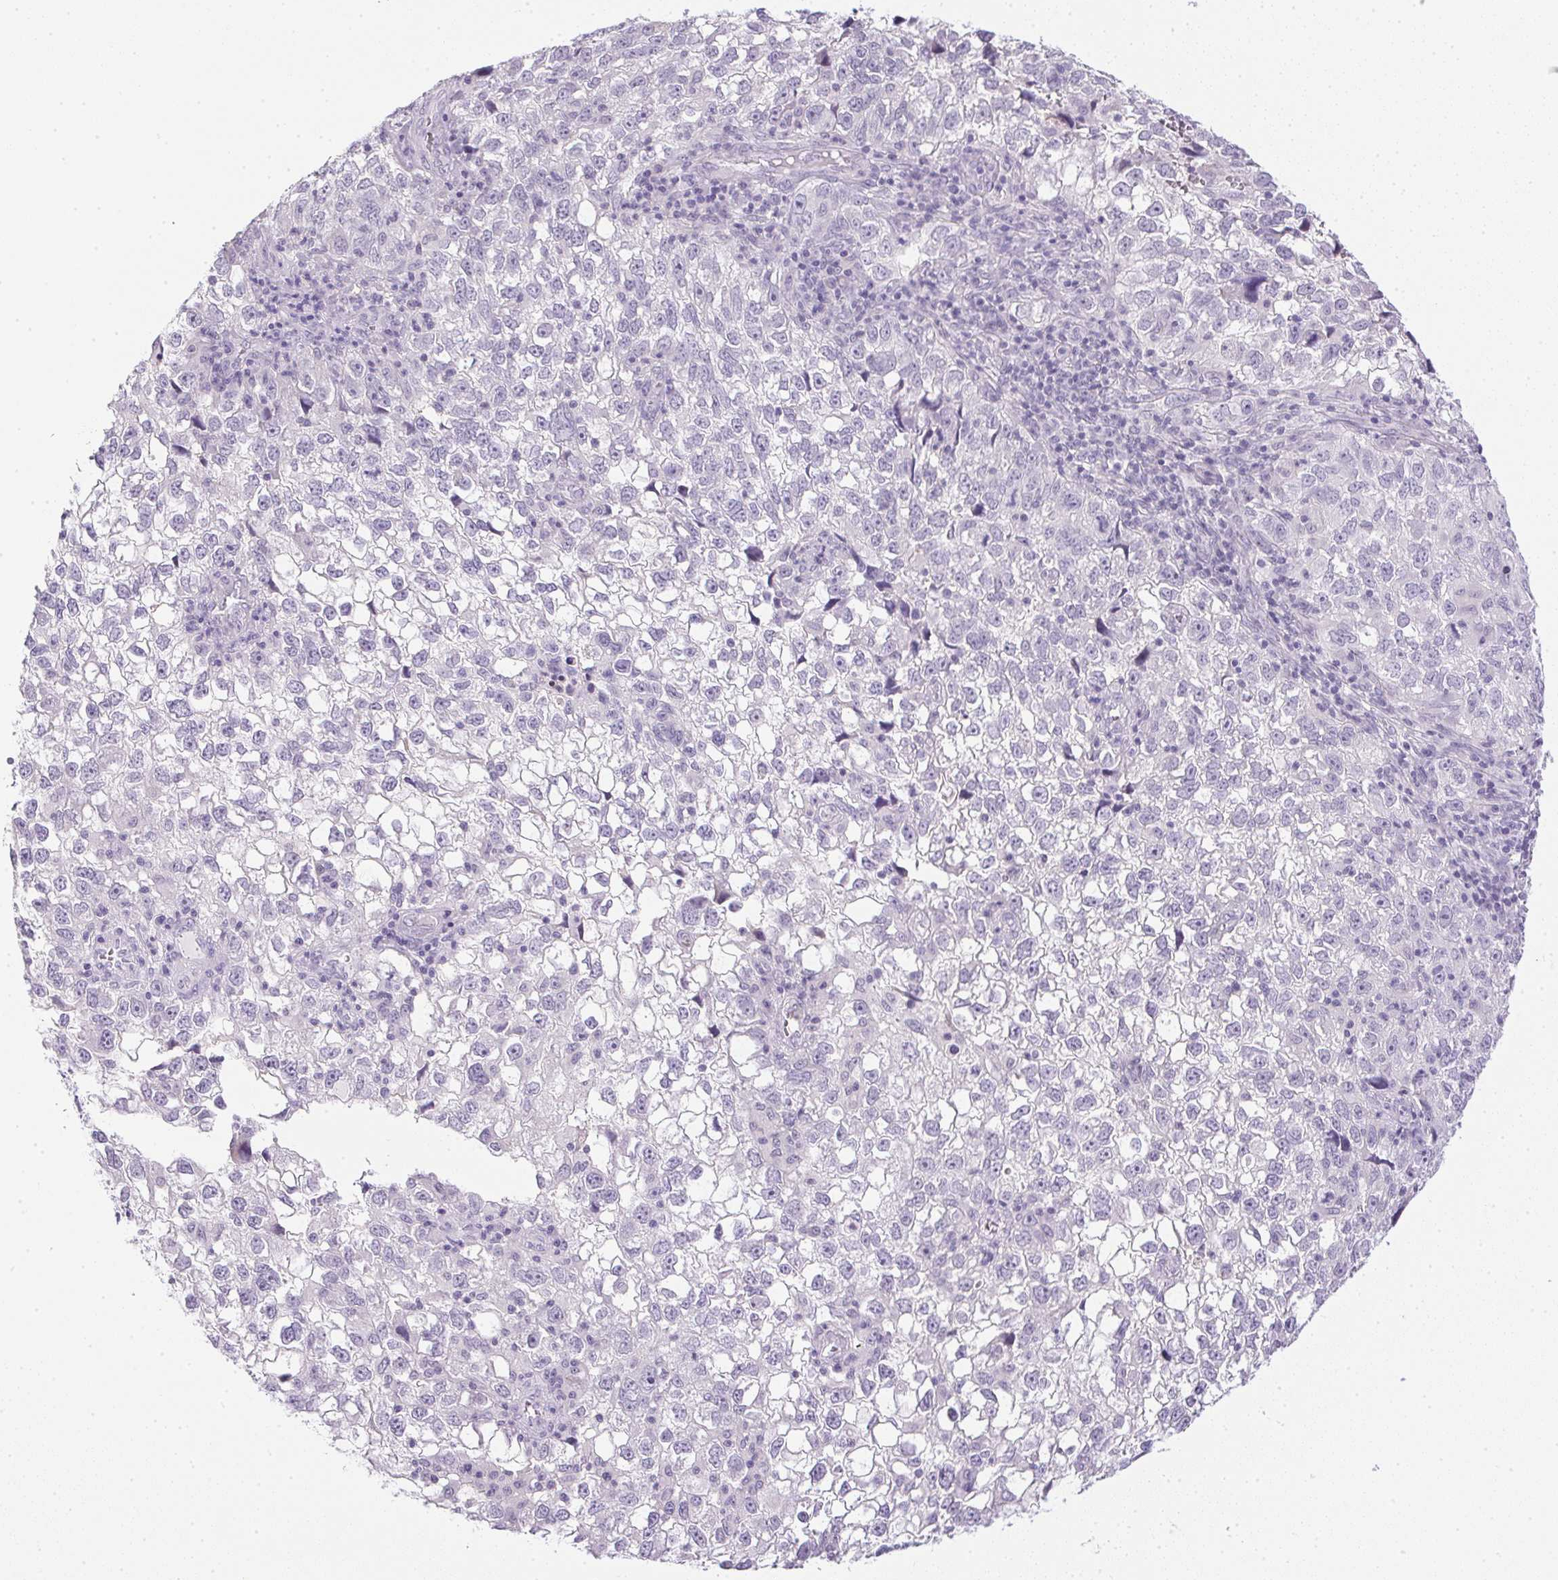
{"staining": {"intensity": "negative", "quantity": "none", "location": "none"}, "tissue": "cervical cancer", "cell_type": "Tumor cells", "image_type": "cancer", "snomed": [{"axis": "morphology", "description": "Squamous cell carcinoma, NOS"}, {"axis": "topography", "description": "Cervix"}], "caption": "An immunohistochemistry (IHC) micrograph of cervical squamous cell carcinoma is shown. There is no staining in tumor cells of cervical squamous cell carcinoma.", "gene": "PRL", "patient": {"sex": "female", "age": 55}}